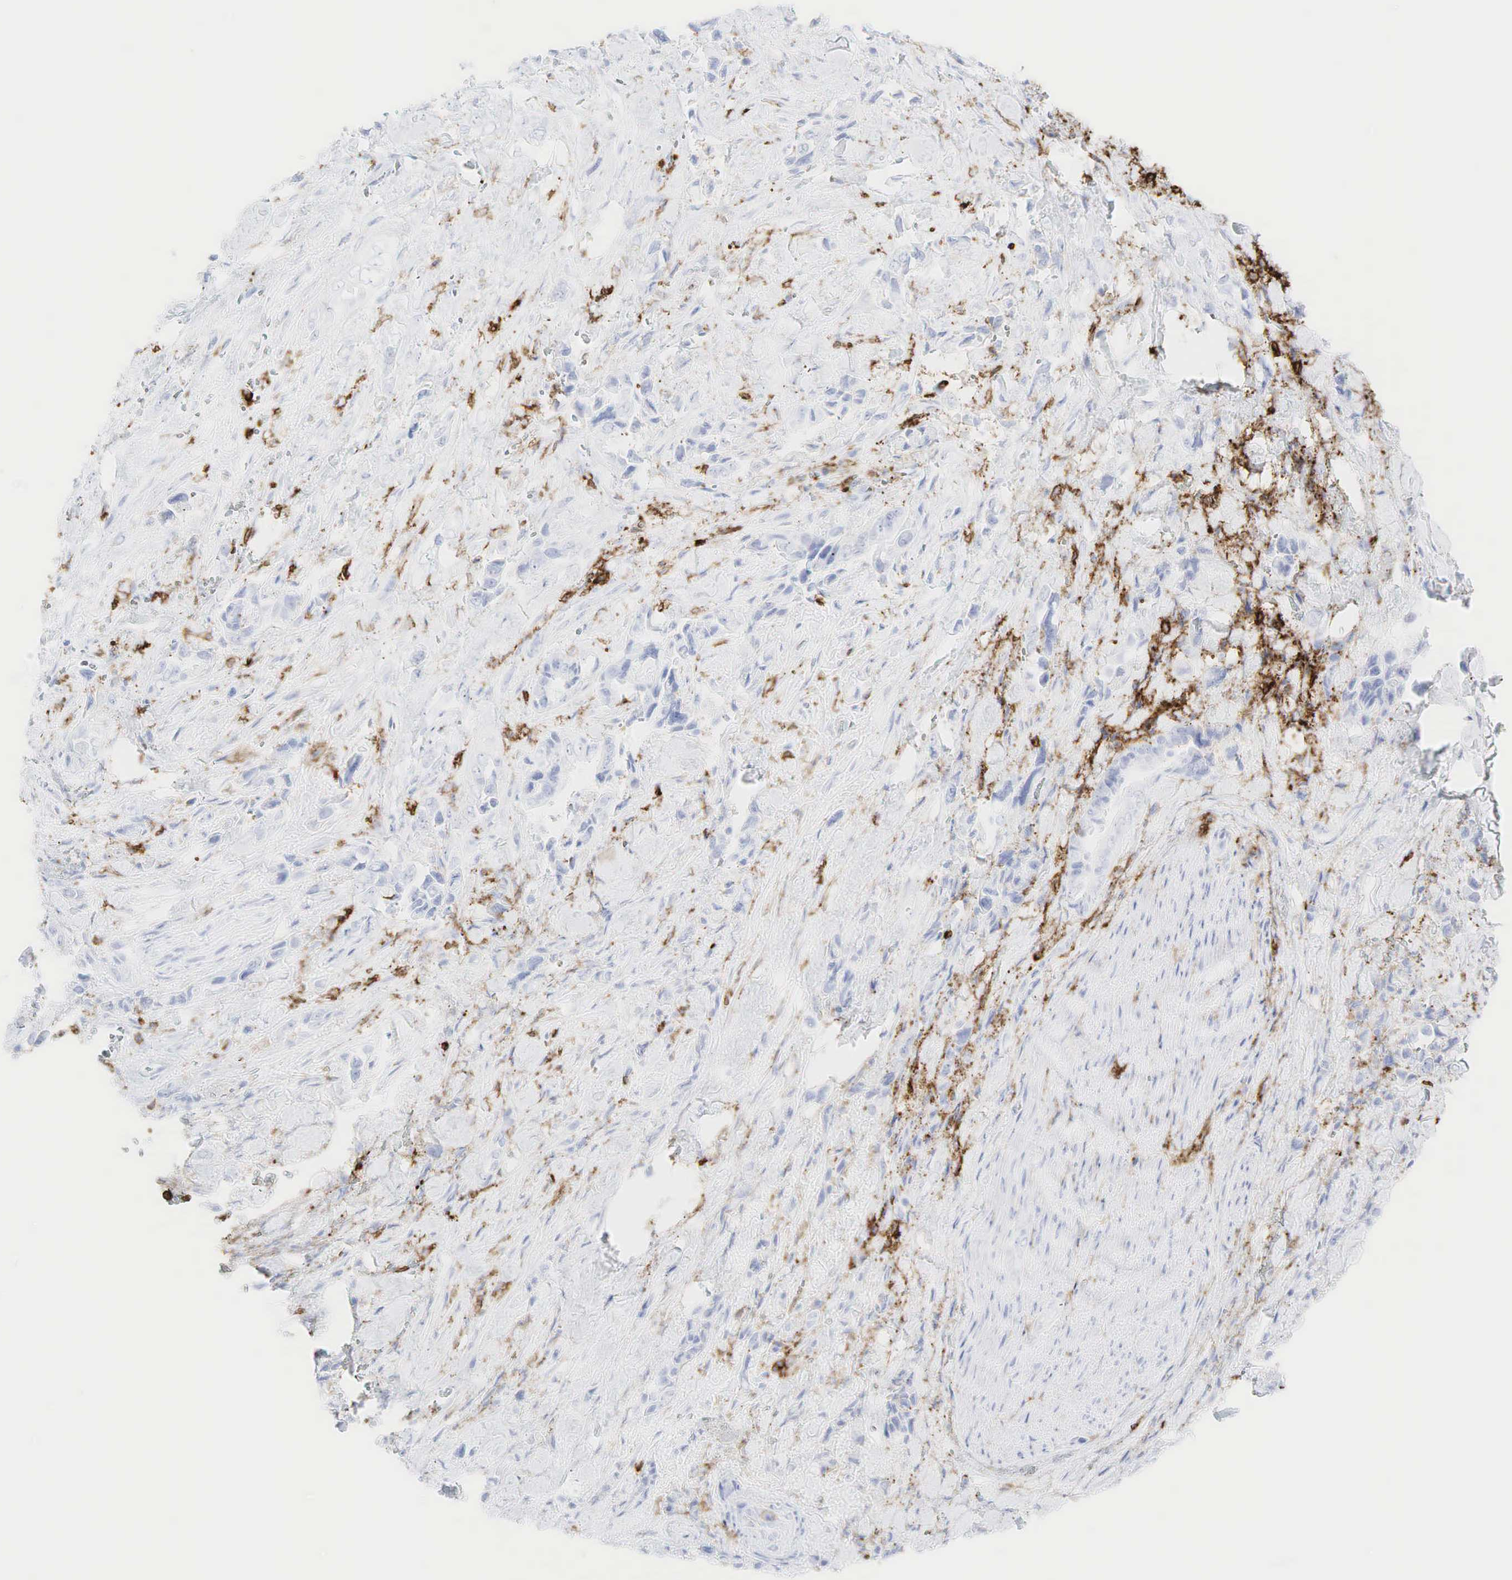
{"staining": {"intensity": "negative", "quantity": "none", "location": "none"}, "tissue": "pancreatic cancer", "cell_type": "Tumor cells", "image_type": "cancer", "snomed": [{"axis": "morphology", "description": "Adenocarcinoma, NOS"}, {"axis": "topography", "description": "Pancreas"}], "caption": "This is a micrograph of immunohistochemistry (IHC) staining of pancreatic adenocarcinoma, which shows no expression in tumor cells.", "gene": "PTPRC", "patient": {"sex": "male", "age": 69}}